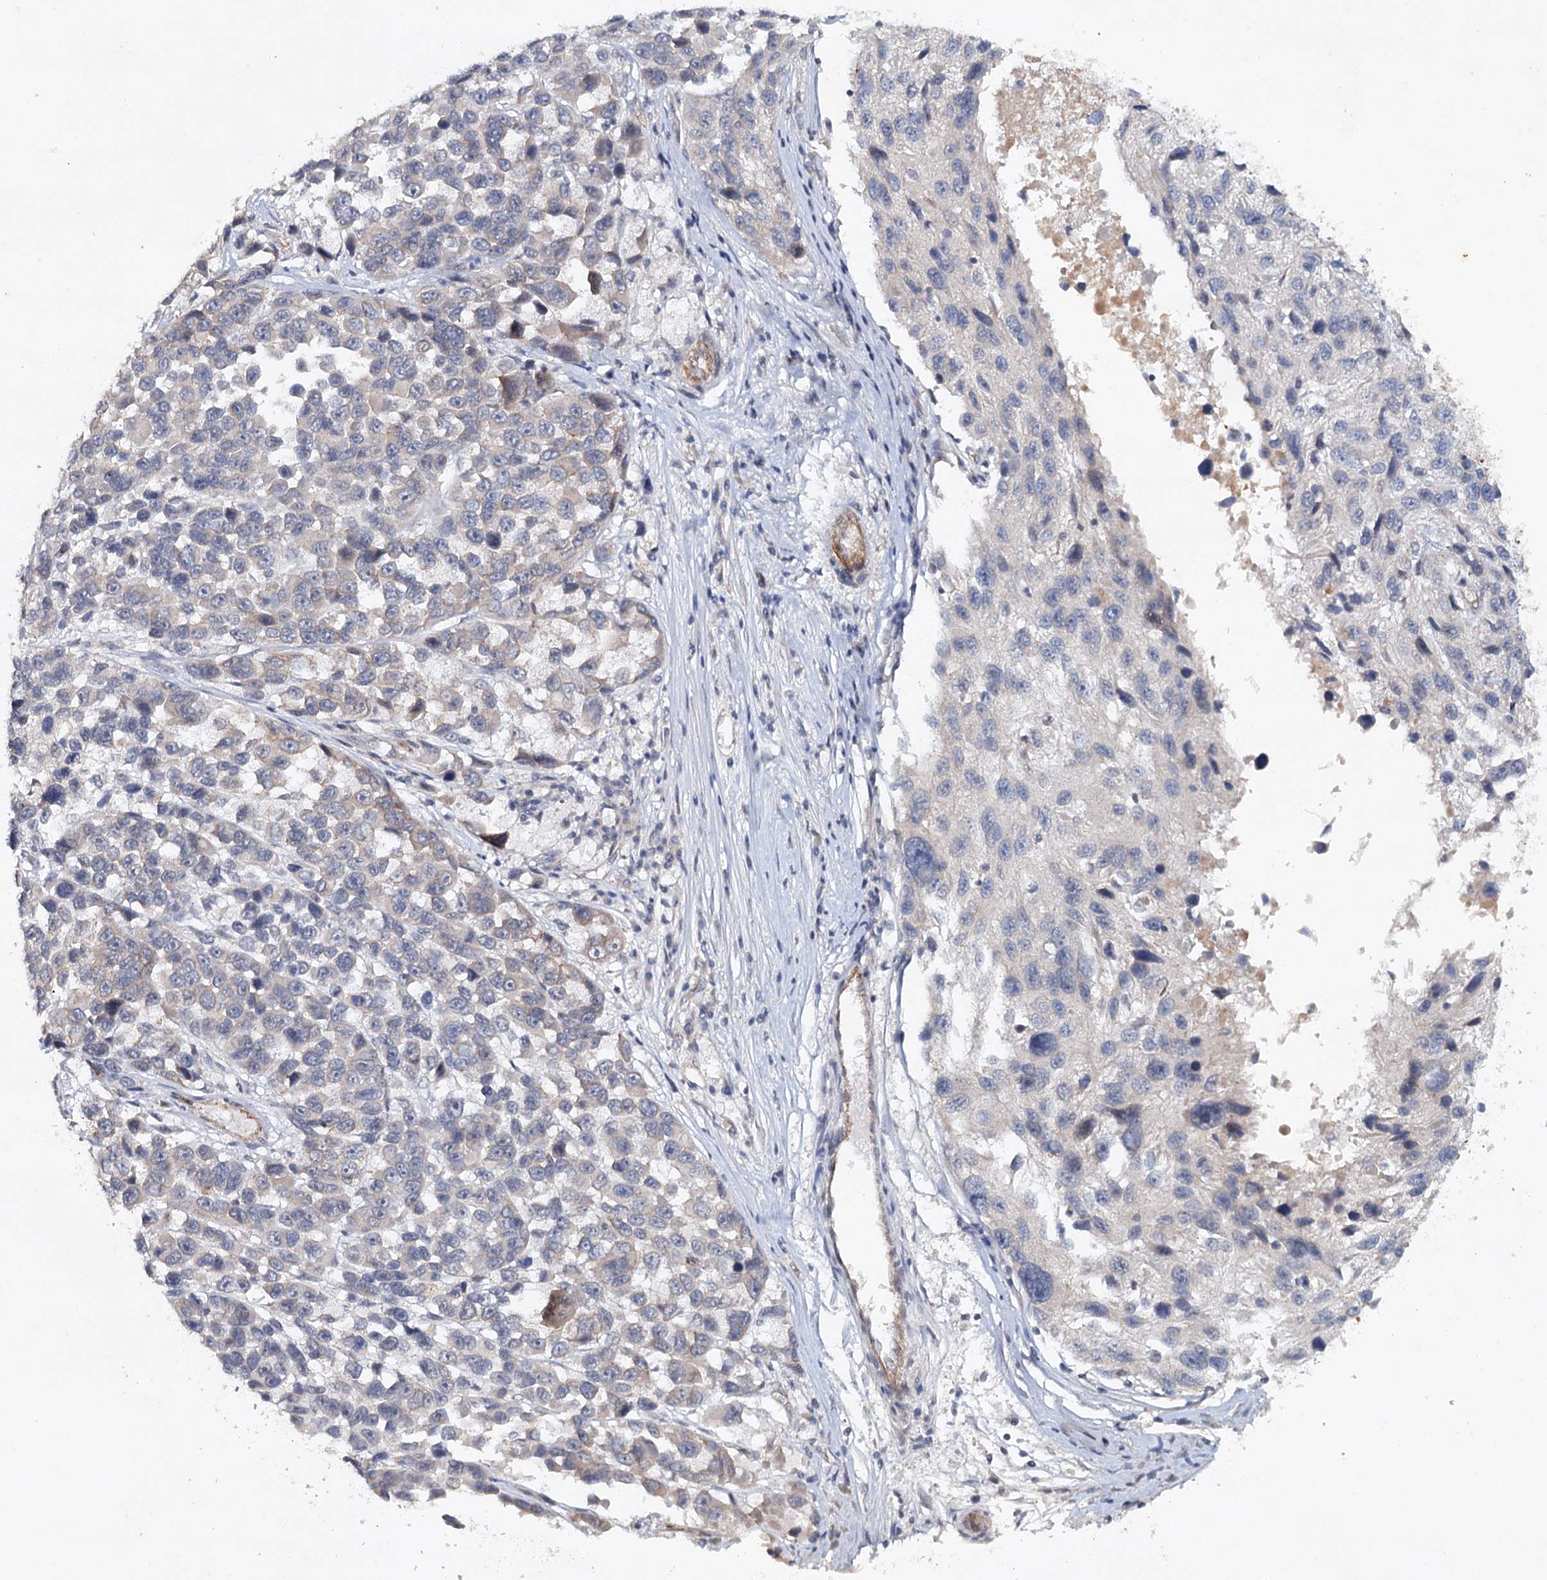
{"staining": {"intensity": "moderate", "quantity": "<25%", "location": "cytoplasmic/membranous"}, "tissue": "melanoma", "cell_type": "Tumor cells", "image_type": "cancer", "snomed": [{"axis": "morphology", "description": "Malignant melanoma, NOS"}, {"axis": "topography", "description": "Skin"}], "caption": "A high-resolution histopathology image shows immunohistochemistry (IHC) staining of melanoma, which shows moderate cytoplasmic/membranous expression in about <25% of tumor cells. (brown staining indicates protein expression, while blue staining denotes nuclei).", "gene": "SYNPO", "patient": {"sex": "male", "age": 53}}